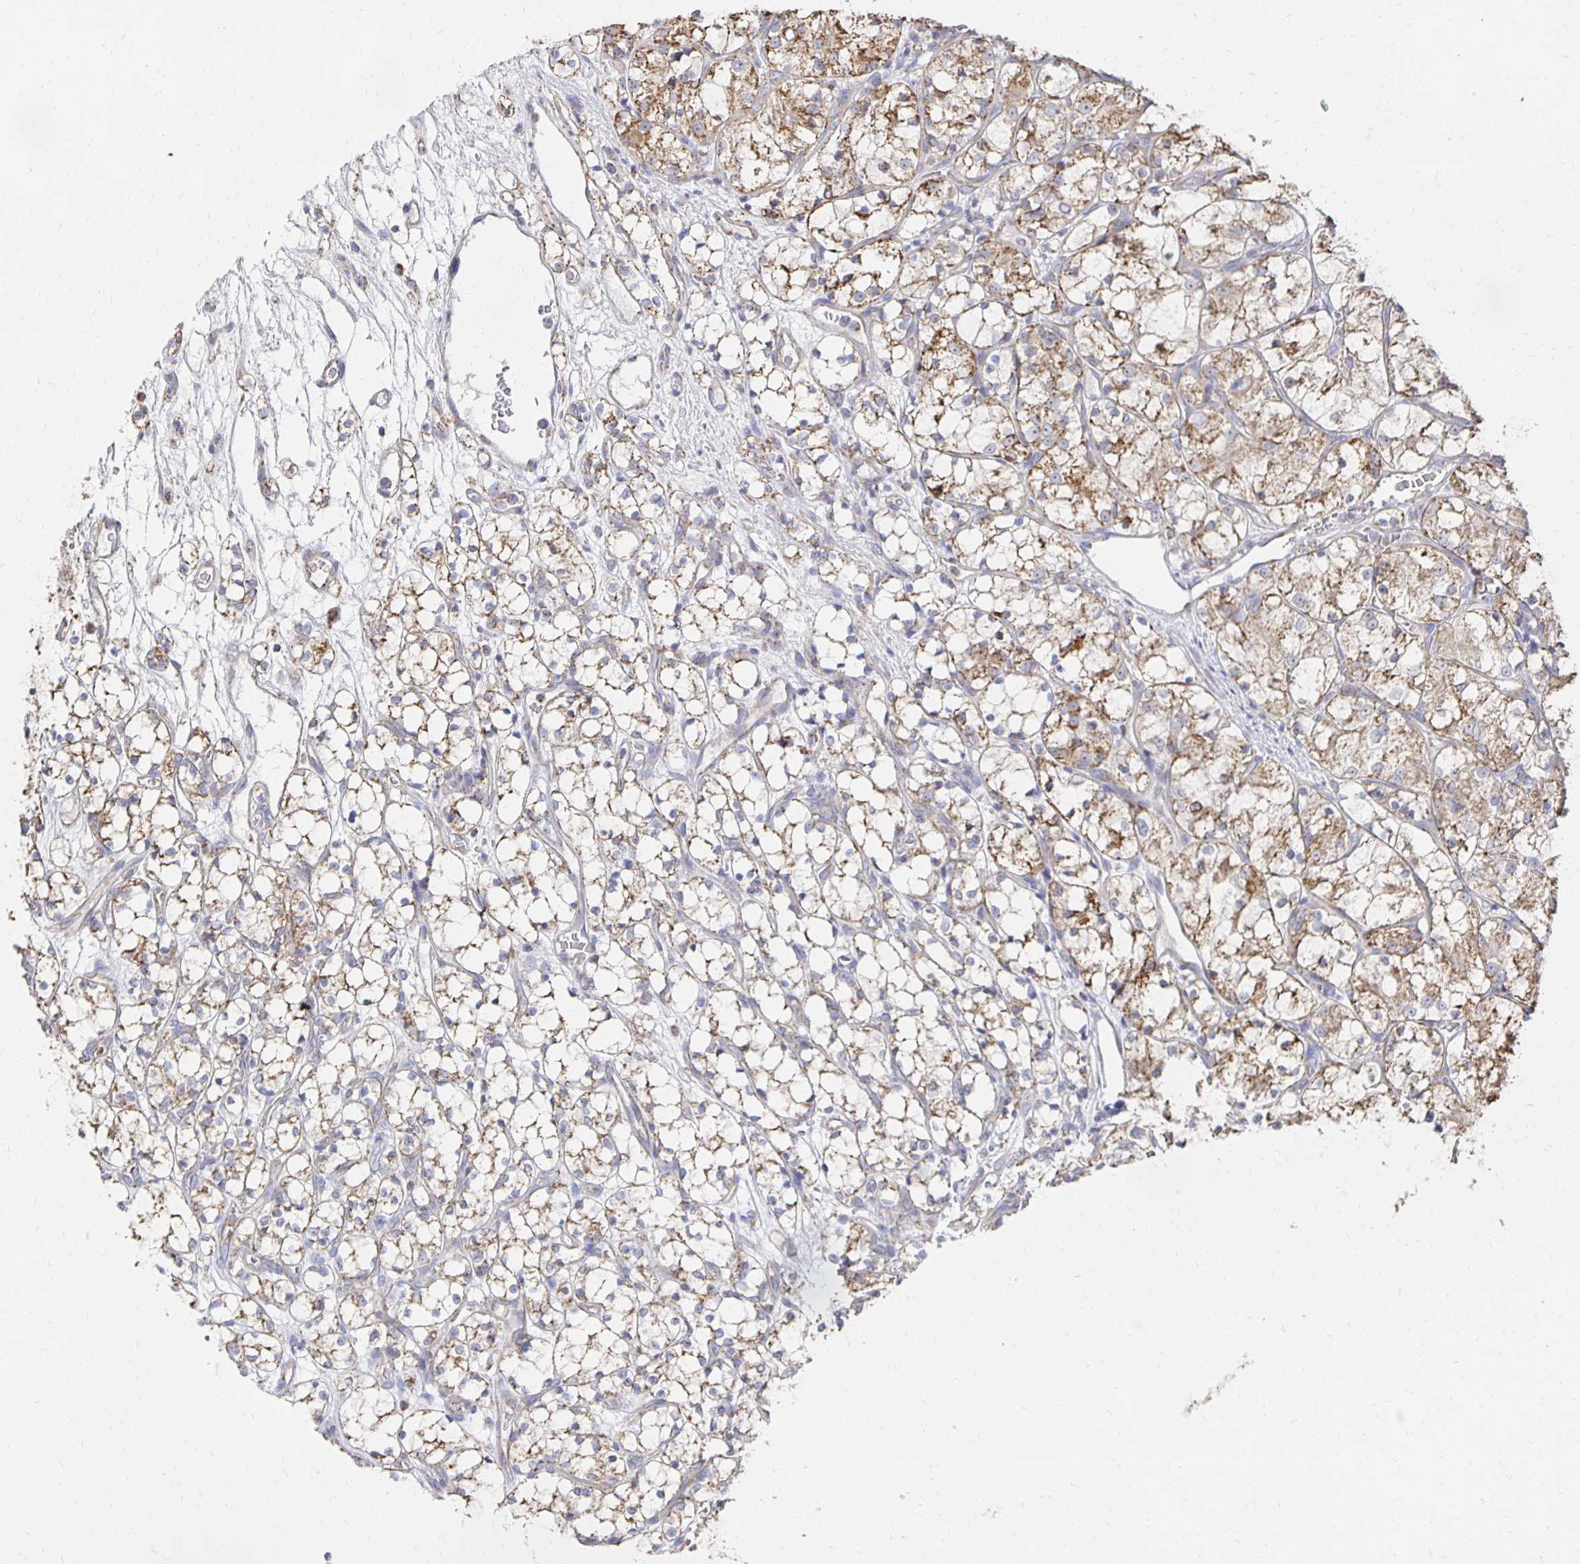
{"staining": {"intensity": "moderate", "quantity": ">75%", "location": "cytoplasmic/membranous"}, "tissue": "renal cancer", "cell_type": "Tumor cells", "image_type": "cancer", "snomed": [{"axis": "morphology", "description": "Adenocarcinoma, NOS"}, {"axis": "topography", "description": "Kidney"}], "caption": "Adenocarcinoma (renal) was stained to show a protein in brown. There is medium levels of moderate cytoplasmic/membranous expression in about >75% of tumor cells. The protein of interest is stained brown, and the nuclei are stained in blue (DAB (3,3'-diaminobenzidine) IHC with brightfield microscopy, high magnification).", "gene": "NKX2-8", "patient": {"sex": "female", "age": 69}}